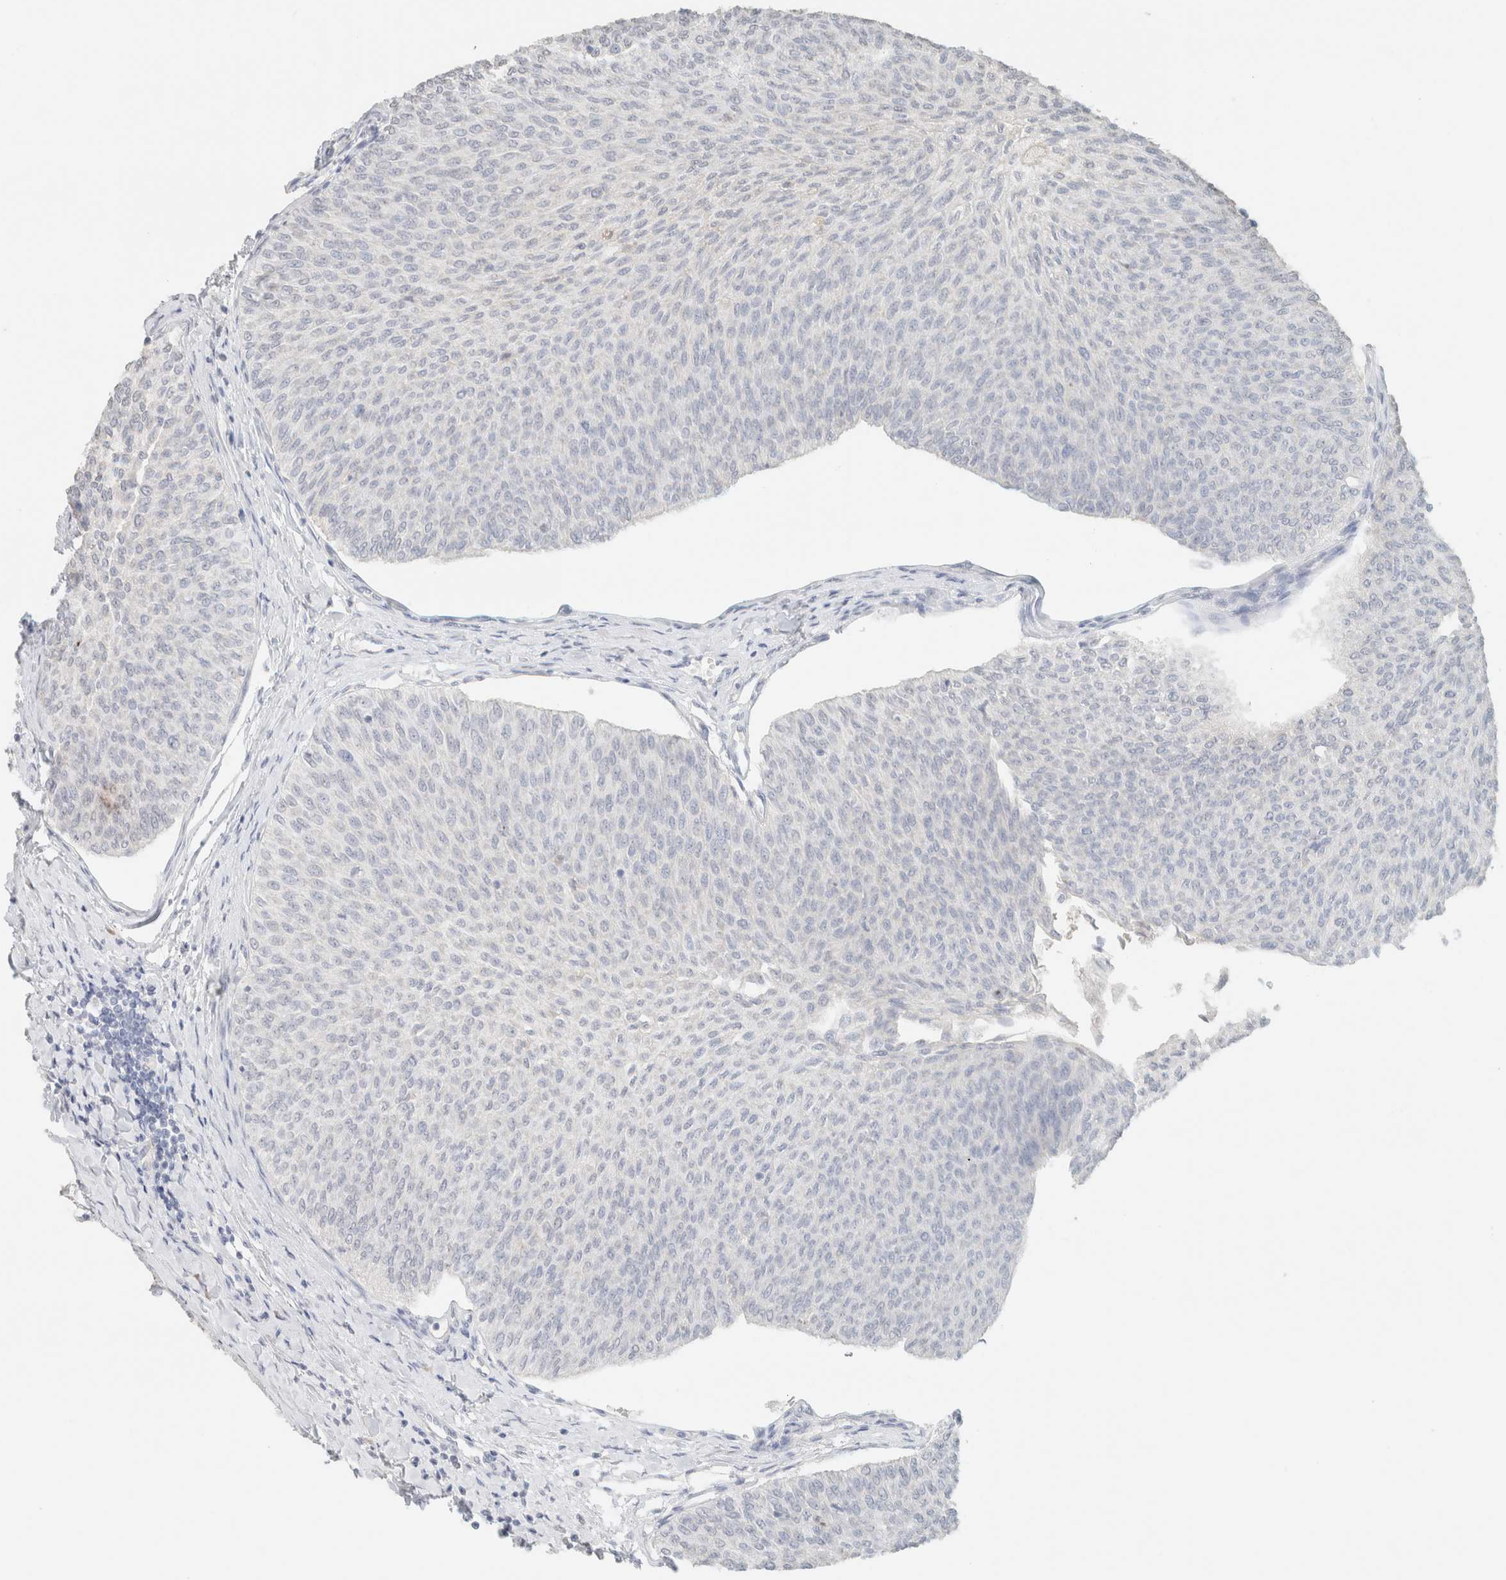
{"staining": {"intensity": "negative", "quantity": "none", "location": "none"}, "tissue": "urothelial cancer", "cell_type": "Tumor cells", "image_type": "cancer", "snomed": [{"axis": "morphology", "description": "Urothelial carcinoma, Low grade"}, {"axis": "topography", "description": "Urinary bladder"}], "caption": "Immunohistochemistry (IHC) micrograph of urothelial carcinoma (low-grade) stained for a protein (brown), which shows no expression in tumor cells. (Immunohistochemistry, brightfield microscopy, high magnification).", "gene": "CPA1", "patient": {"sex": "male", "age": 78}}